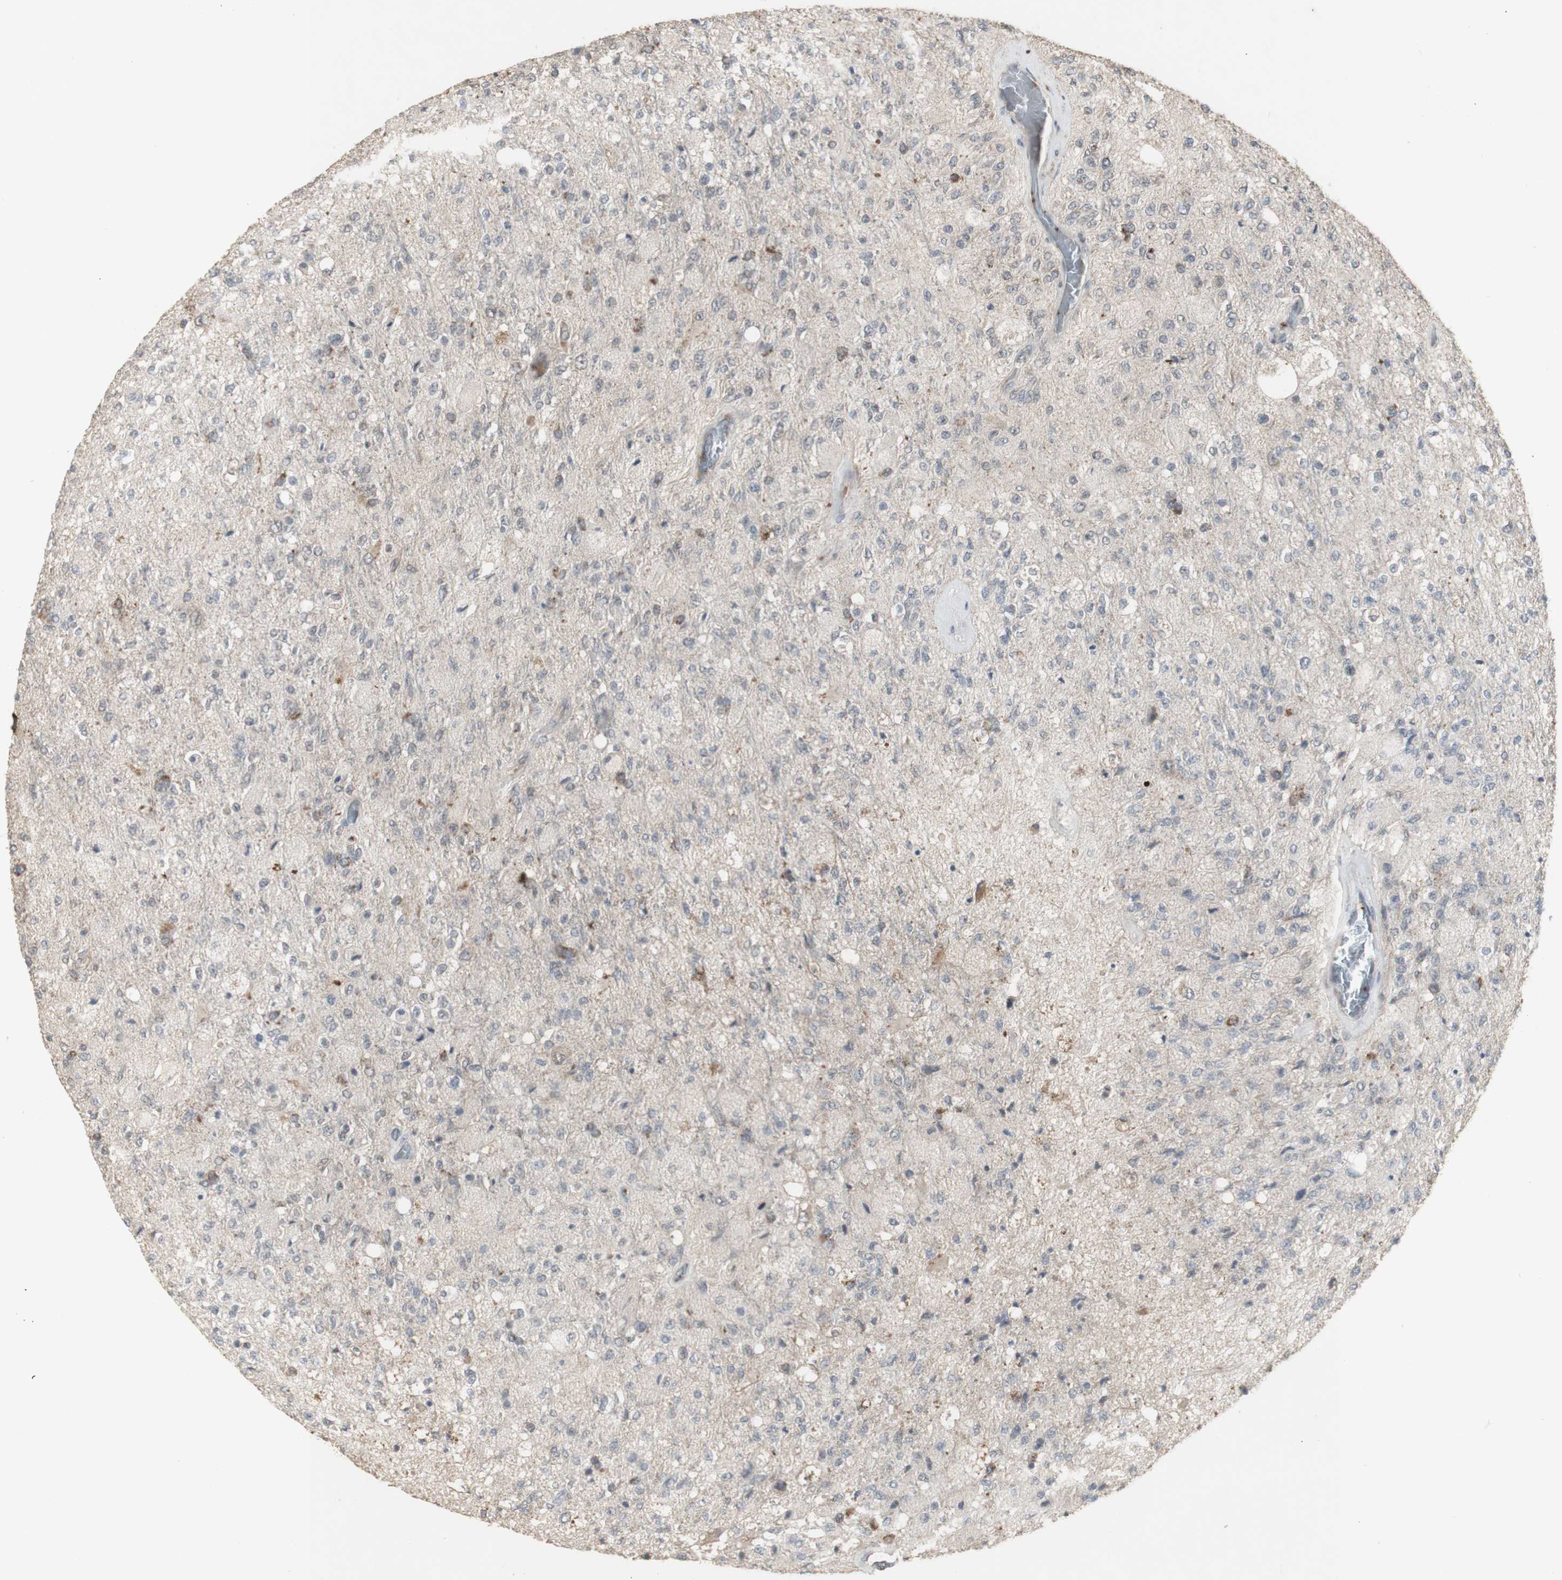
{"staining": {"intensity": "weak", "quantity": "<25%", "location": "cytoplasmic/membranous"}, "tissue": "glioma", "cell_type": "Tumor cells", "image_type": "cancer", "snomed": [{"axis": "morphology", "description": "Normal tissue, NOS"}, {"axis": "morphology", "description": "Glioma, malignant, High grade"}, {"axis": "topography", "description": "Cerebral cortex"}], "caption": "There is no significant expression in tumor cells of malignant high-grade glioma.", "gene": "ALOX12", "patient": {"sex": "male", "age": 77}}